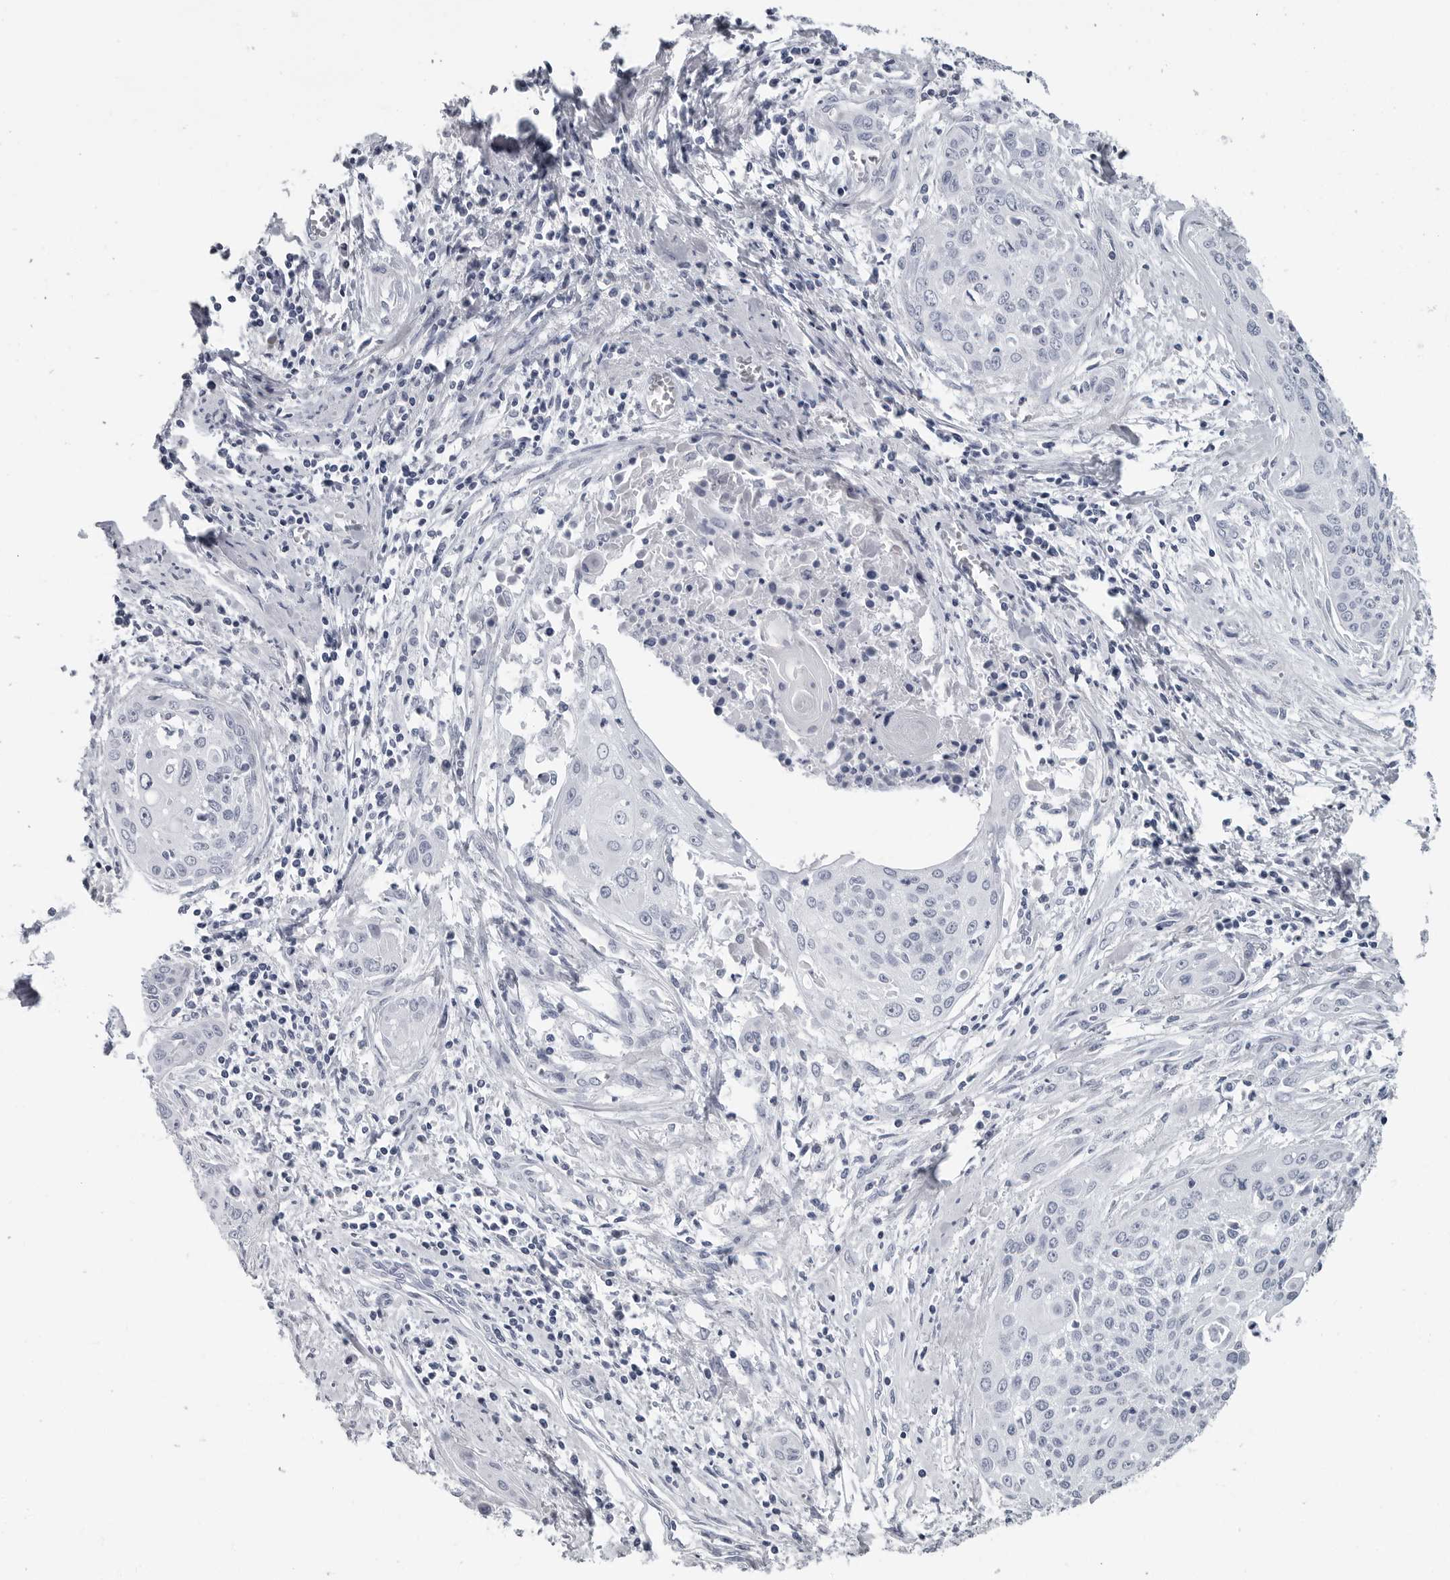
{"staining": {"intensity": "negative", "quantity": "none", "location": "none"}, "tissue": "cervical cancer", "cell_type": "Tumor cells", "image_type": "cancer", "snomed": [{"axis": "morphology", "description": "Squamous cell carcinoma, NOS"}, {"axis": "topography", "description": "Cervix"}], "caption": "Micrograph shows no significant protein positivity in tumor cells of cervical cancer.", "gene": "AMPD1", "patient": {"sex": "female", "age": 55}}